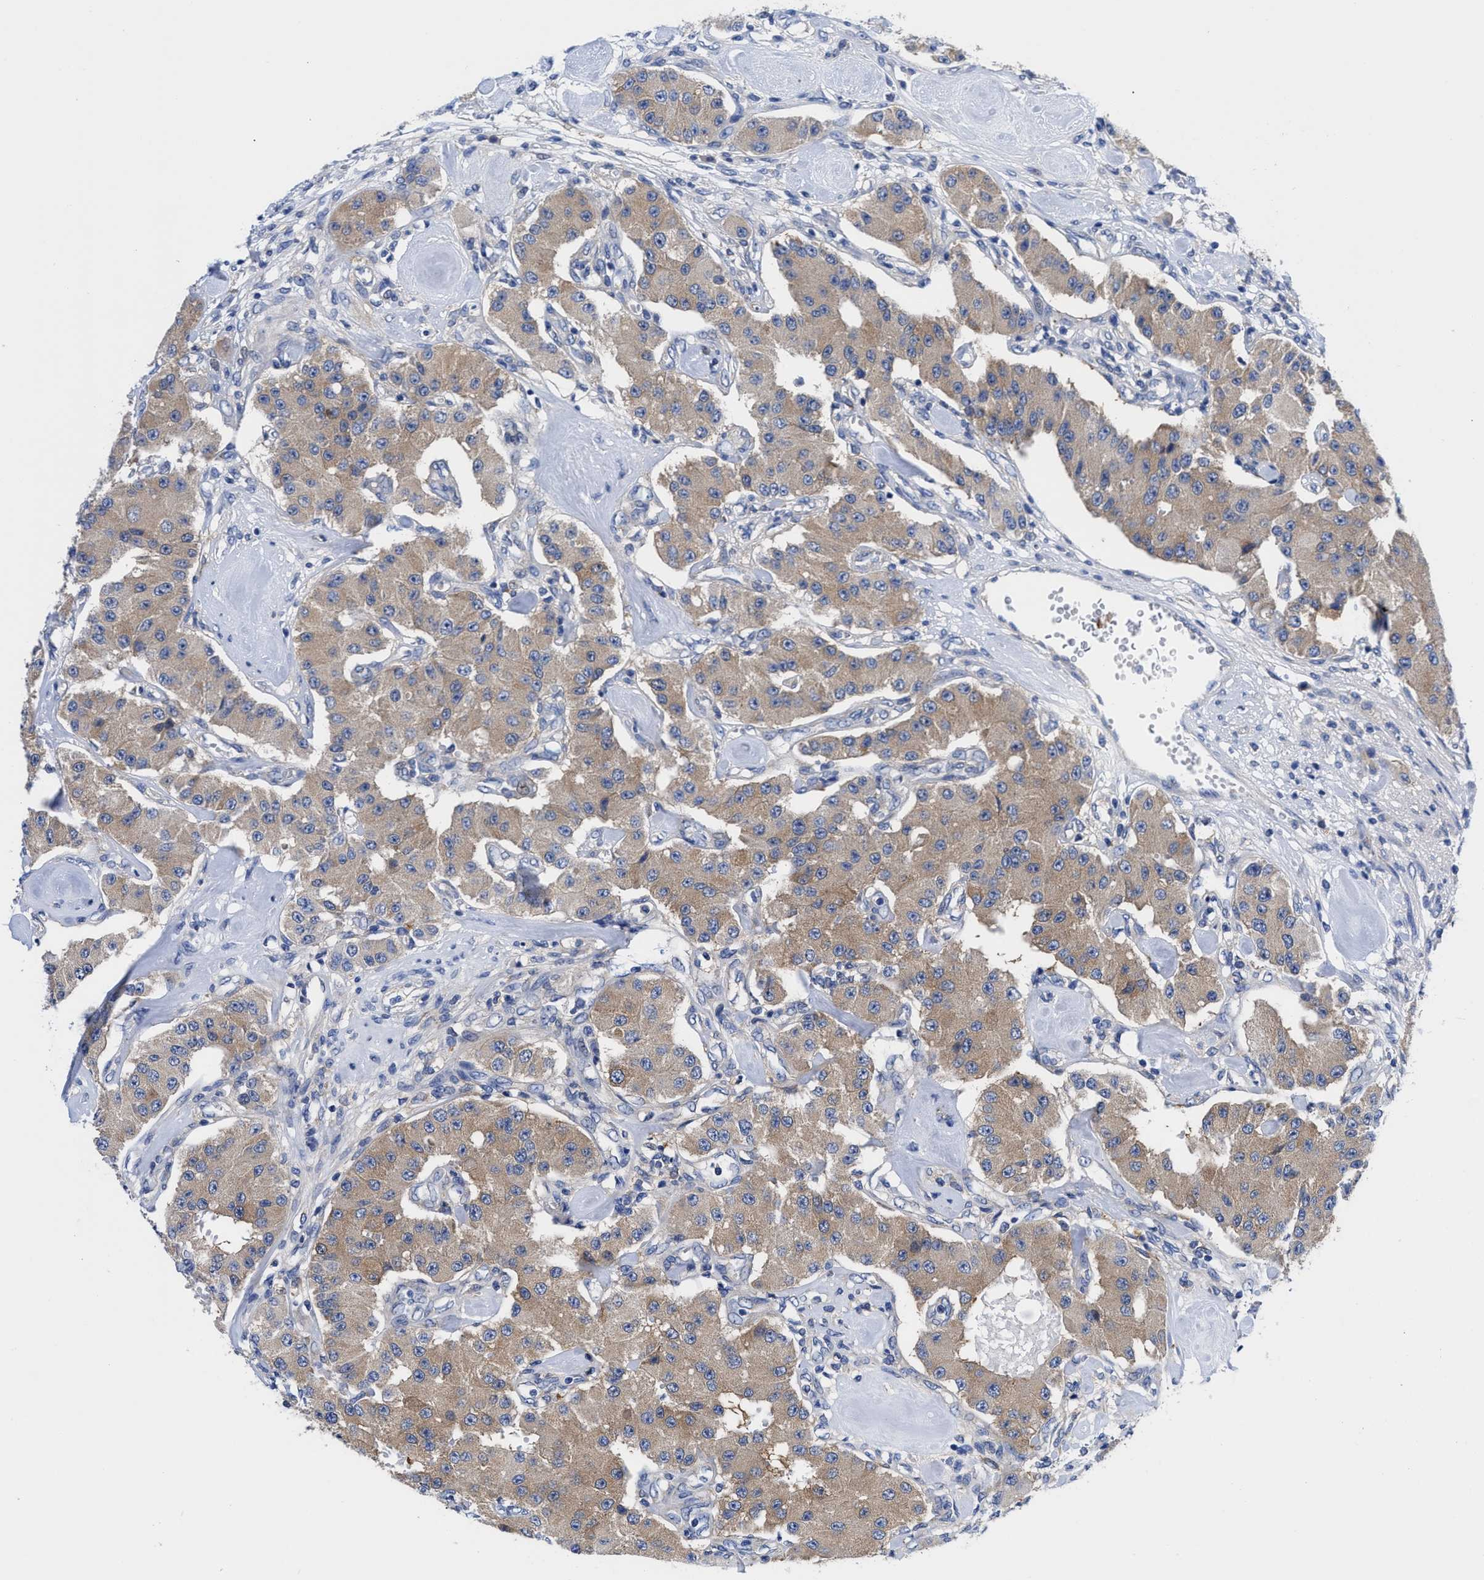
{"staining": {"intensity": "moderate", "quantity": ">75%", "location": "cytoplasmic/membranous"}, "tissue": "carcinoid", "cell_type": "Tumor cells", "image_type": "cancer", "snomed": [{"axis": "morphology", "description": "Carcinoid, malignant, NOS"}, {"axis": "topography", "description": "Pancreas"}], "caption": "Moderate cytoplasmic/membranous expression for a protein is identified in approximately >75% of tumor cells of carcinoid using immunohistochemistry.", "gene": "RBKS", "patient": {"sex": "male", "age": 41}}